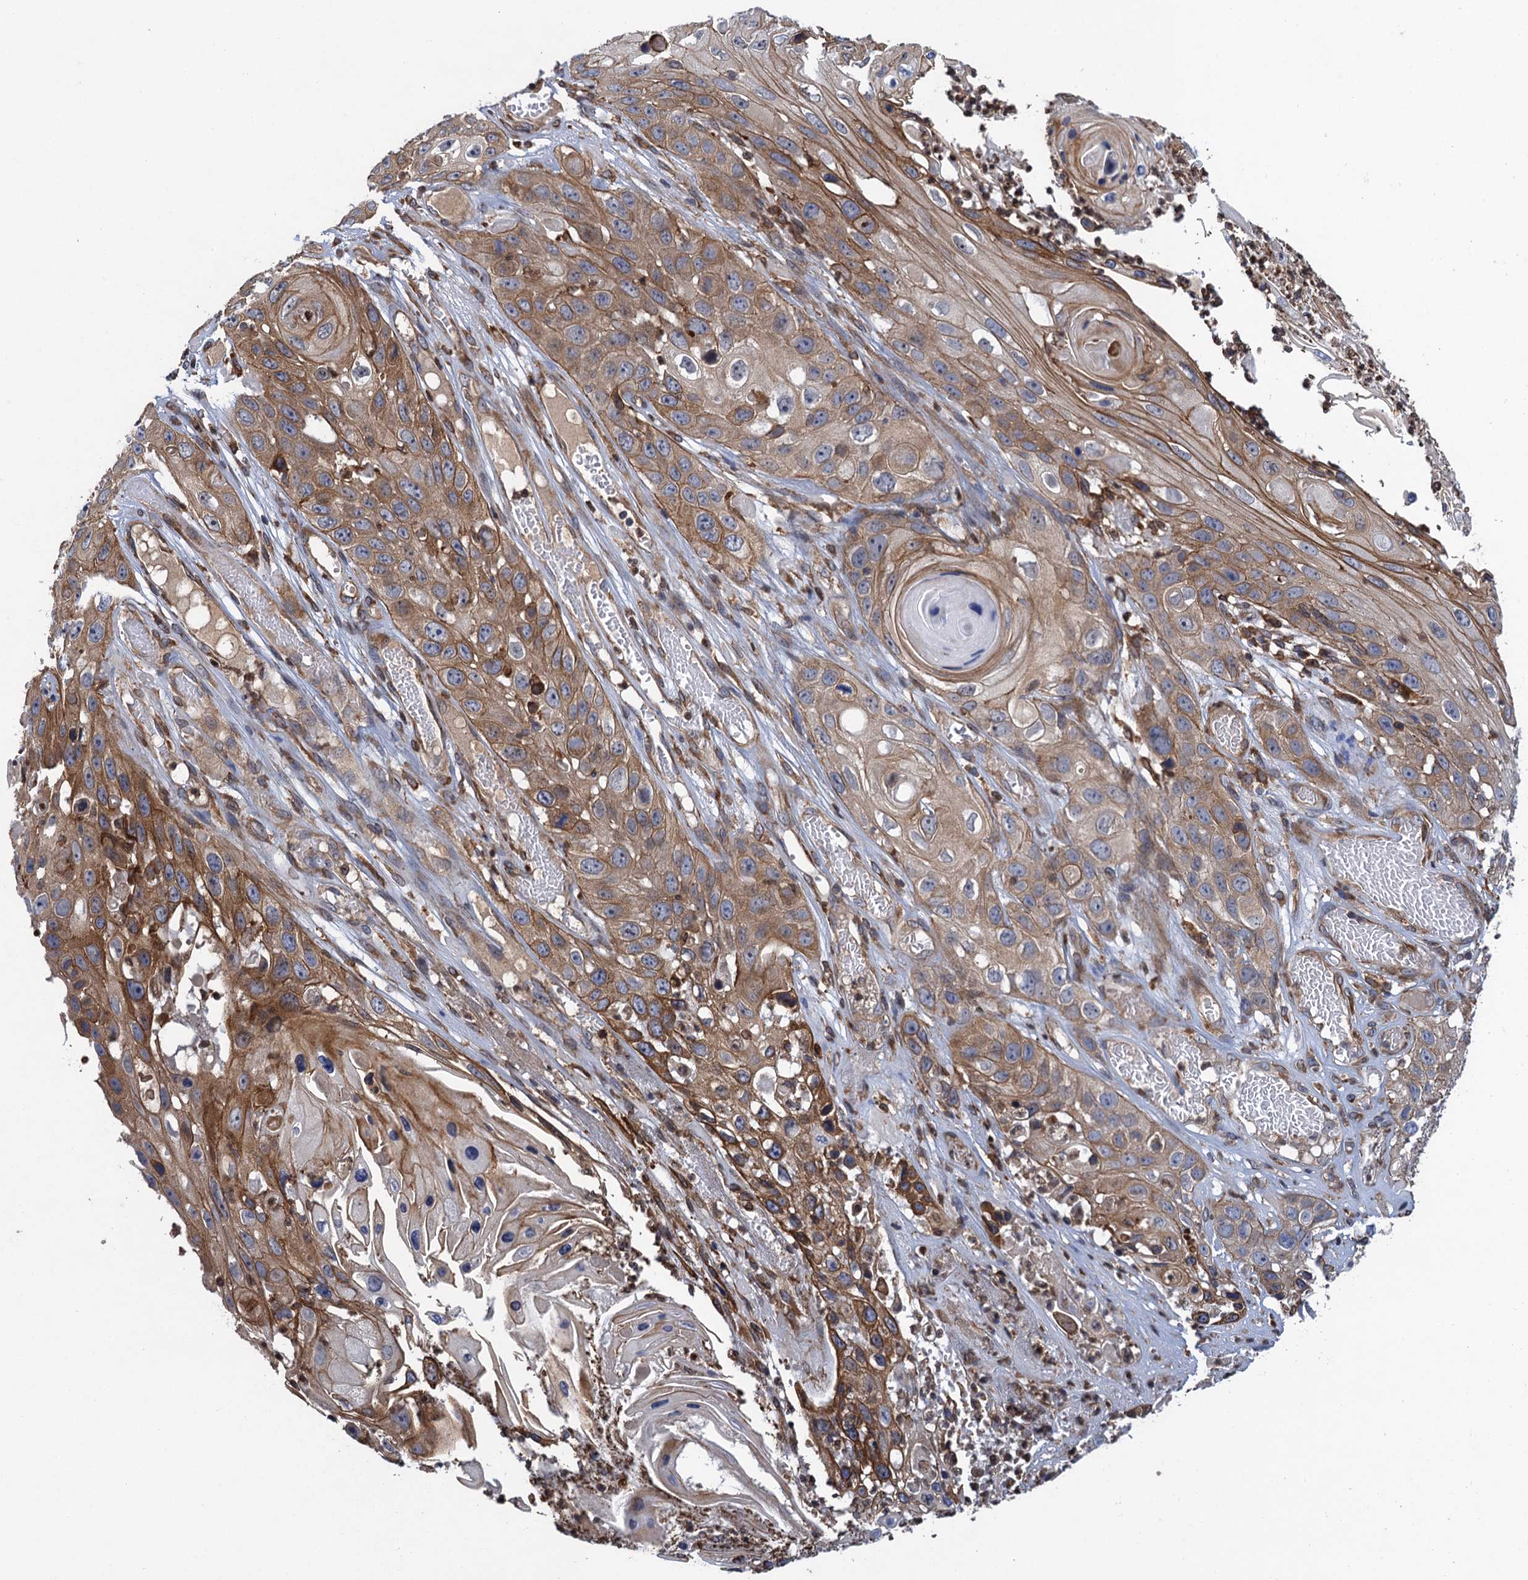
{"staining": {"intensity": "moderate", "quantity": ">75%", "location": "cytoplasmic/membranous"}, "tissue": "skin cancer", "cell_type": "Tumor cells", "image_type": "cancer", "snomed": [{"axis": "morphology", "description": "Squamous cell carcinoma, NOS"}, {"axis": "topography", "description": "Skin"}], "caption": "Skin squamous cell carcinoma was stained to show a protein in brown. There is medium levels of moderate cytoplasmic/membranous positivity in about >75% of tumor cells.", "gene": "ARMC5", "patient": {"sex": "male", "age": 55}}